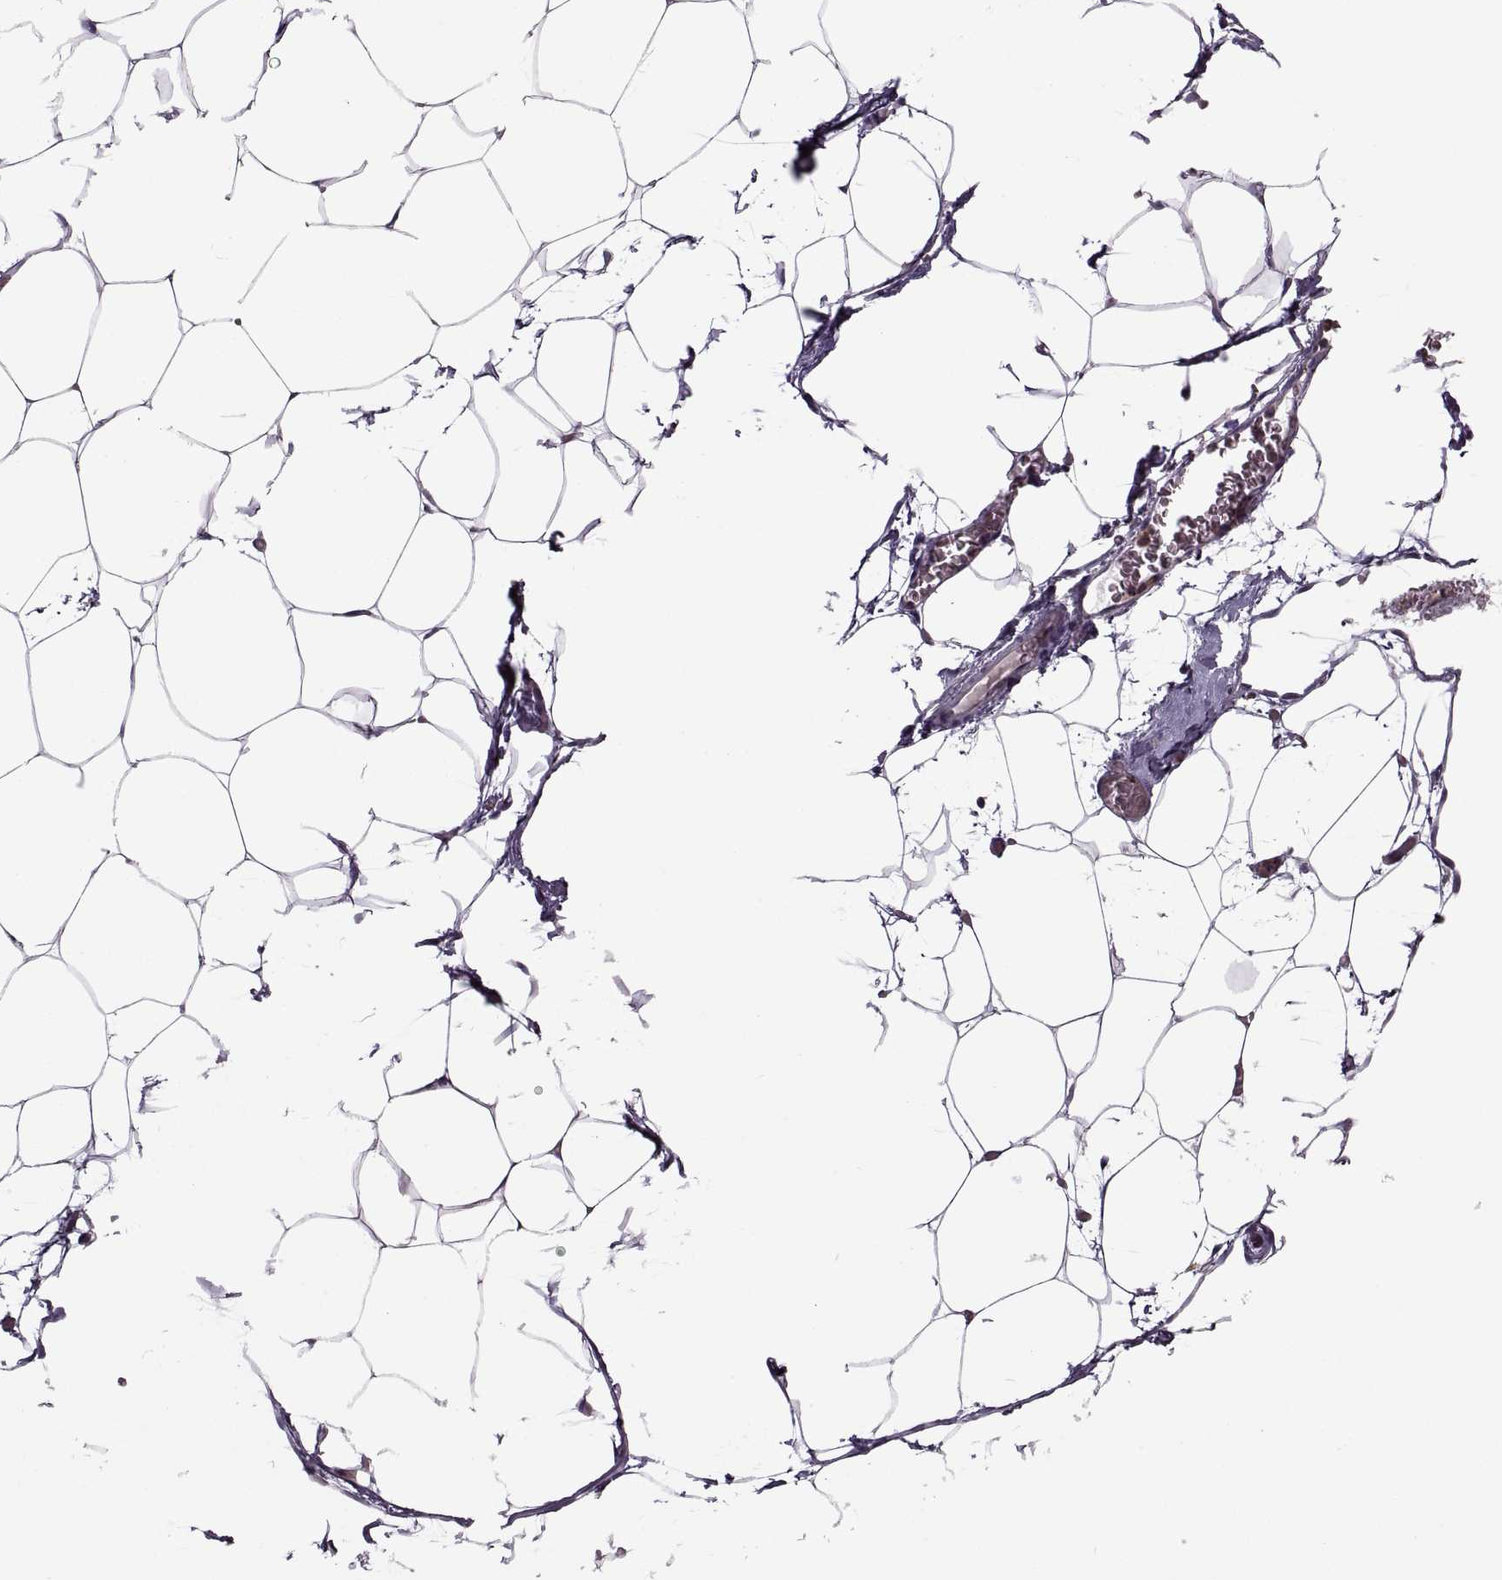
{"staining": {"intensity": "negative", "quantity": "none", "location": "none"}, "tissue": "adipose tissue", "cell_type": "Adipocytes", "image_type": "normal", "snomed": [{"axis": "morphology", "description": "Normal tissue, NOS"}, {"axis": "topography", "description": "Adipose tissue"}], "caption": "Adipocytes are negative for protein expression in benign human adipose tissue. (Stains: DAB (3,3'-diaminobenzidine) IHC with hematoxylin counter stain, Microscopy: brightfield microscopy at high magnification).", "gene": "SLC2A14", "patient": {"sex": "male", "age": 57}}